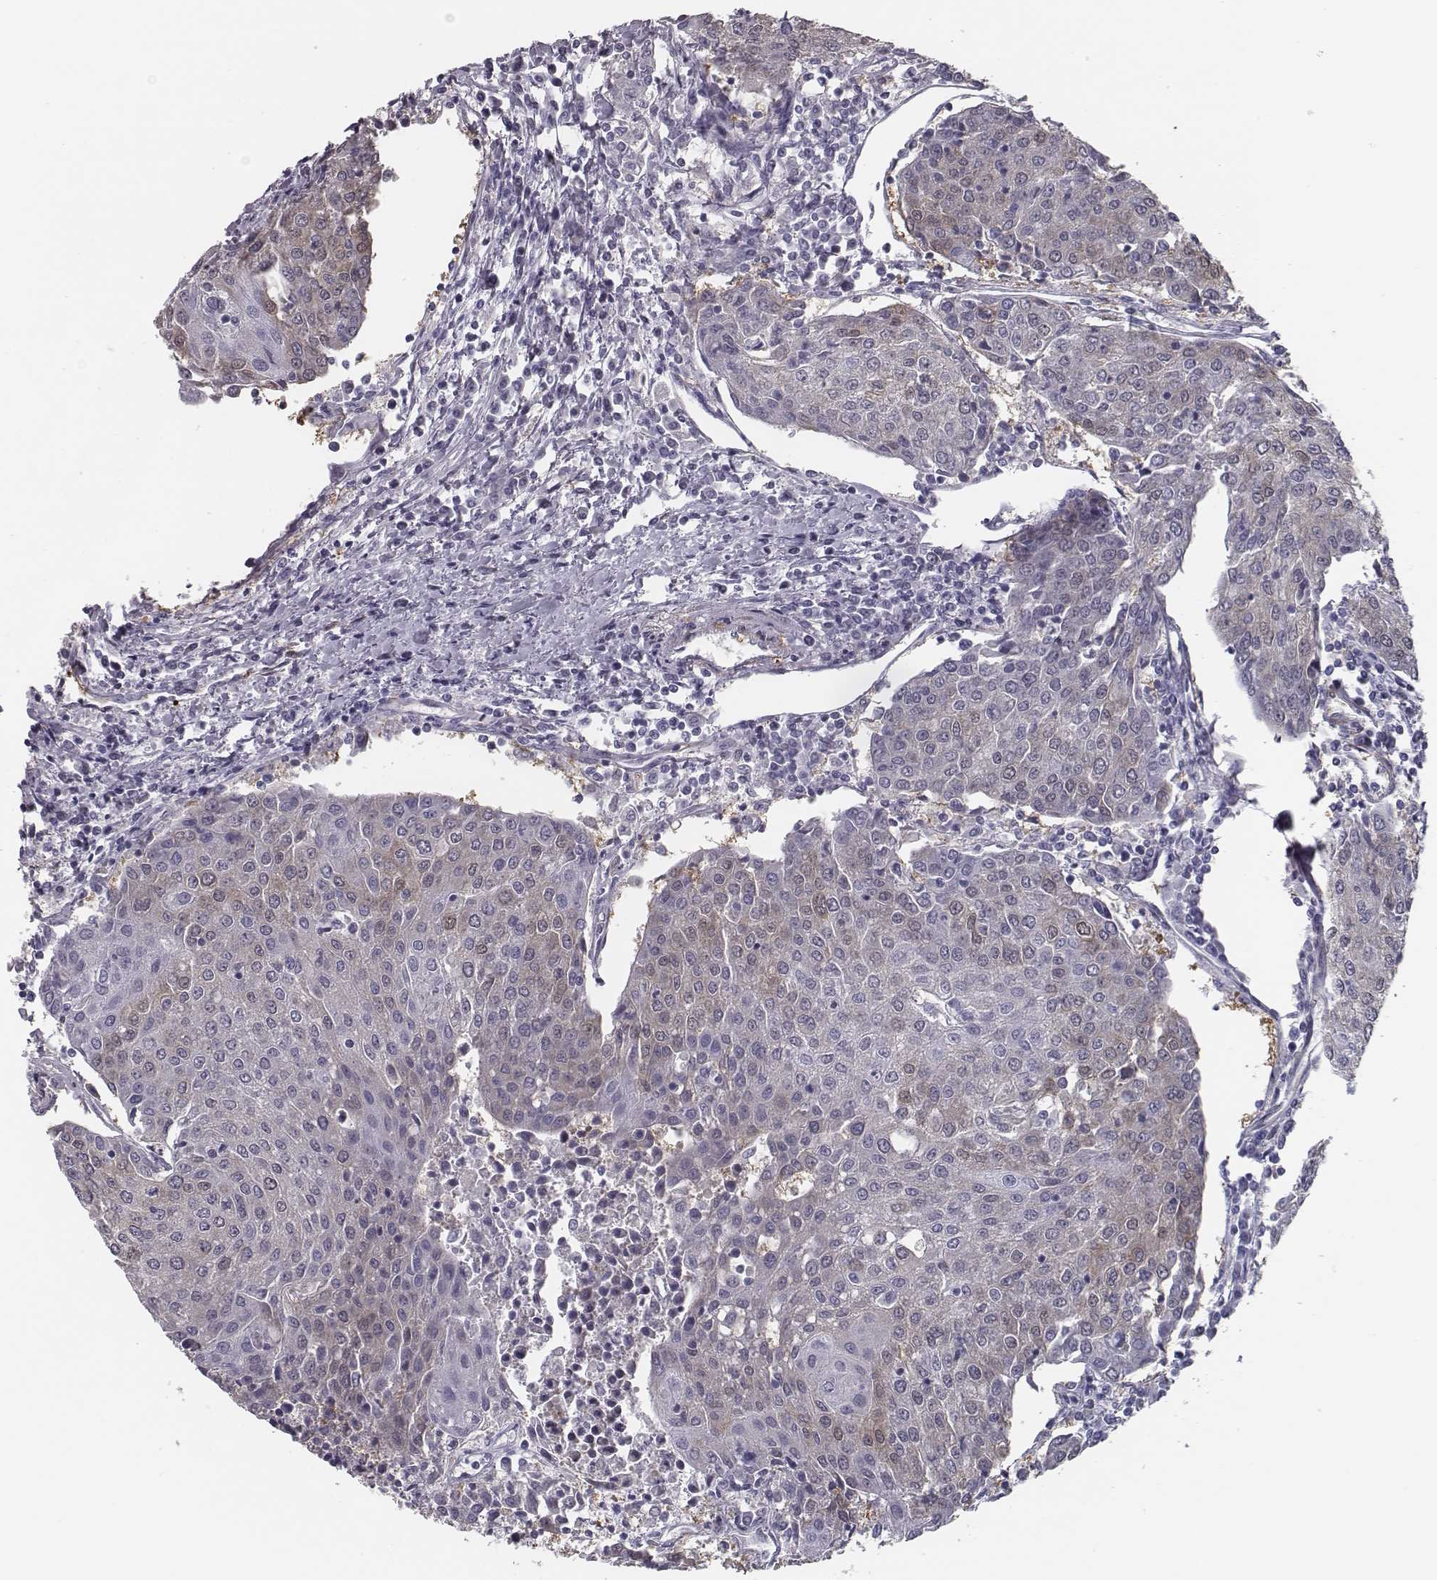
{"staining": {"intensity": "negative", "quantity": "none", "location": "none"}, "tissue": "urothelial cancer", "cell_type": "Tumor cells", "image_type": "cancer", "snomed": [{"axis": "morphology", "description": "Urothelial carcinoma, High grade"}, {"axis": "topography", "description": "Urinary bladder"}], "caption": "DAB (3,3'-diaminobenzidine) immunohistochemical staining of human urothelial cancer shows no significant positivity in tumor cells.", "gene": "ISYNA1", "patient": {"sex": "female", "age": 85}}